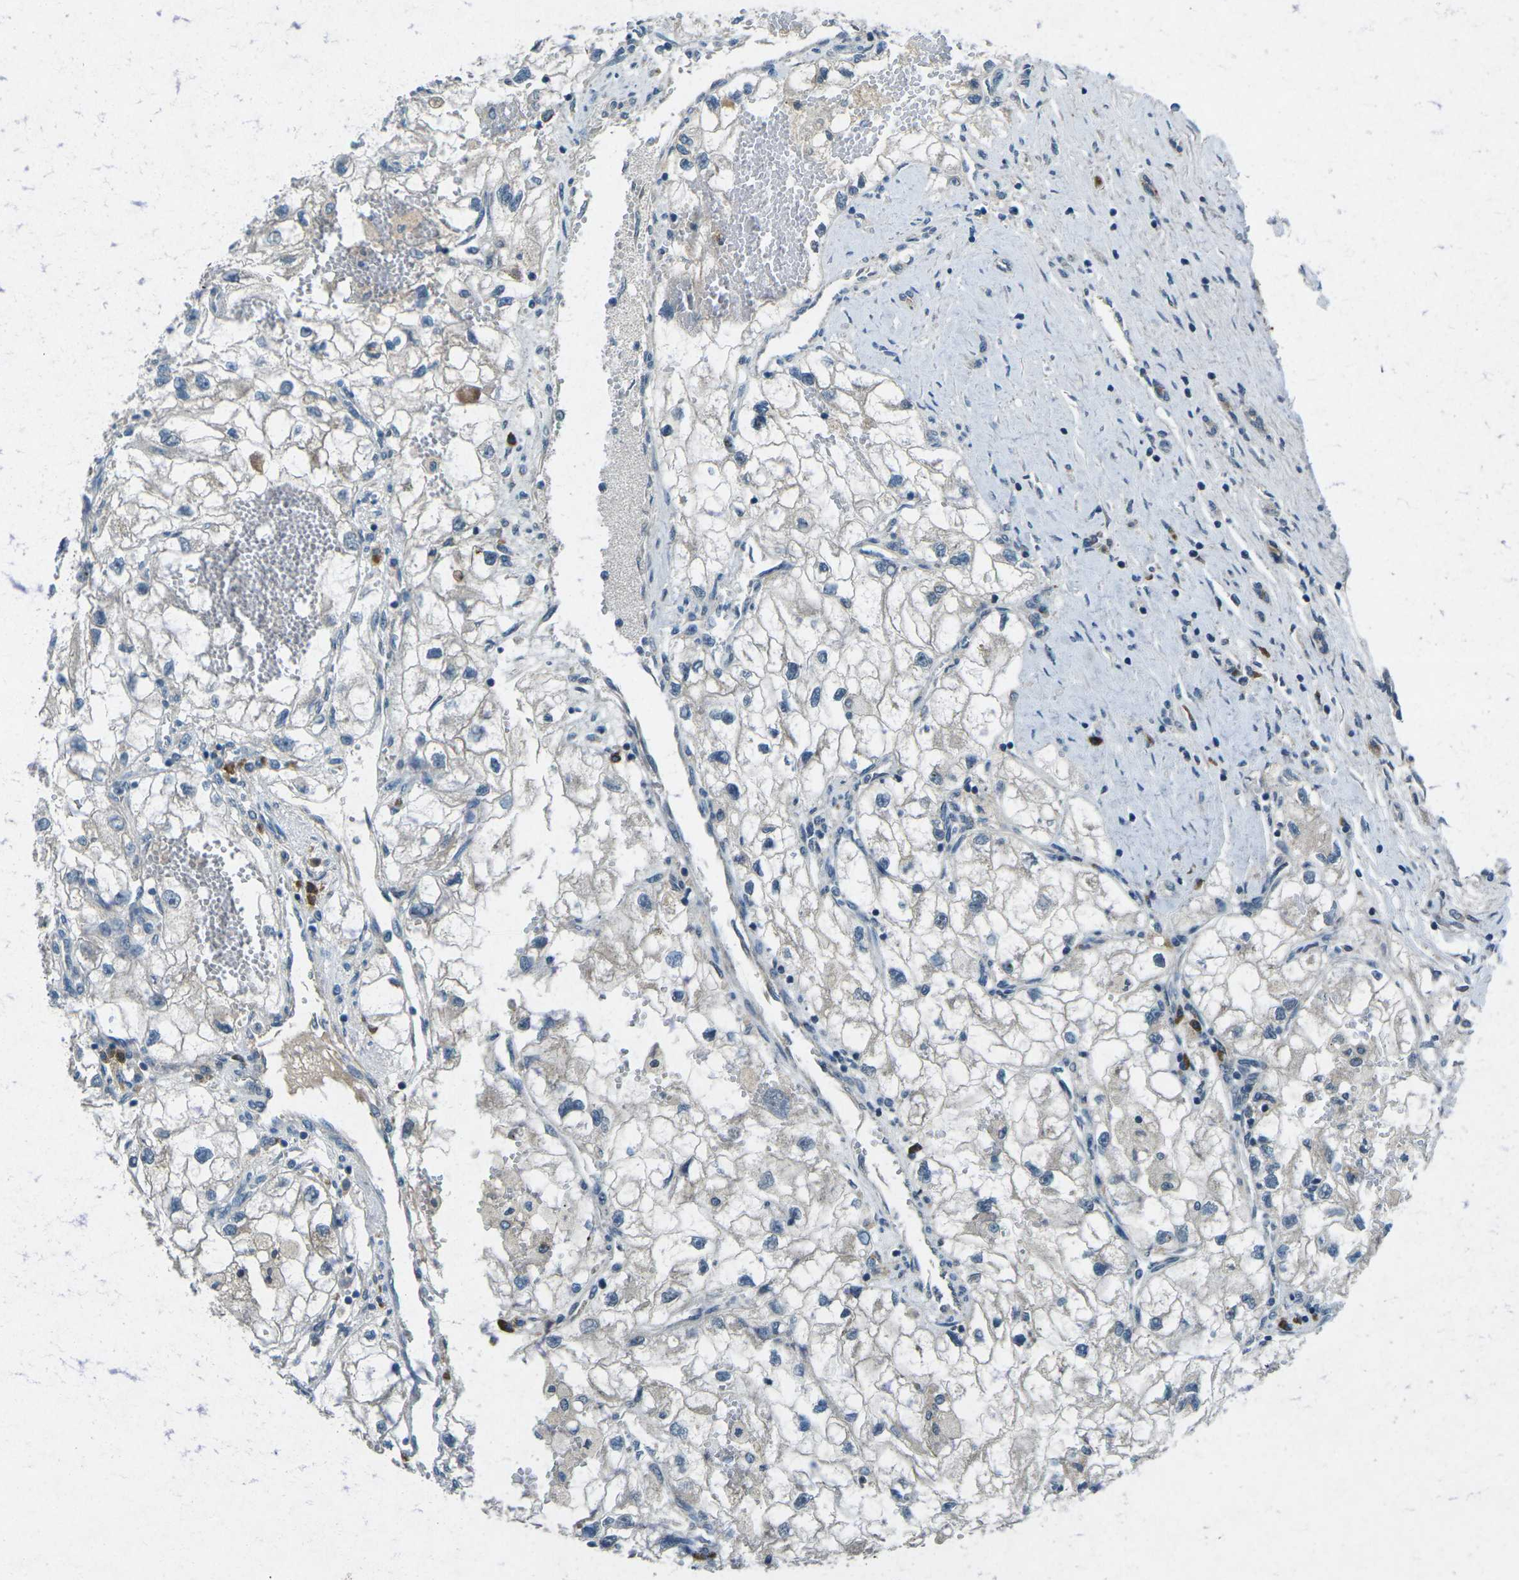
{"staining": {"intensity": "negative", "quantity": "none", "location": "none"}, "tissue": "renal cancer", "cell_type": "Tumor cells", "image_type": "cancer", "snomed": [{"axis": "morphology", "description": "Adenocarcinoma, NOS"}, {"axis": "topography", "description": "Kidney"}], "caption": "Tumor cells show no significant protein positivity in renal adenocarcinoma.", "gene": "CDK16", "patient": {"sex": "female", "age": 70}}